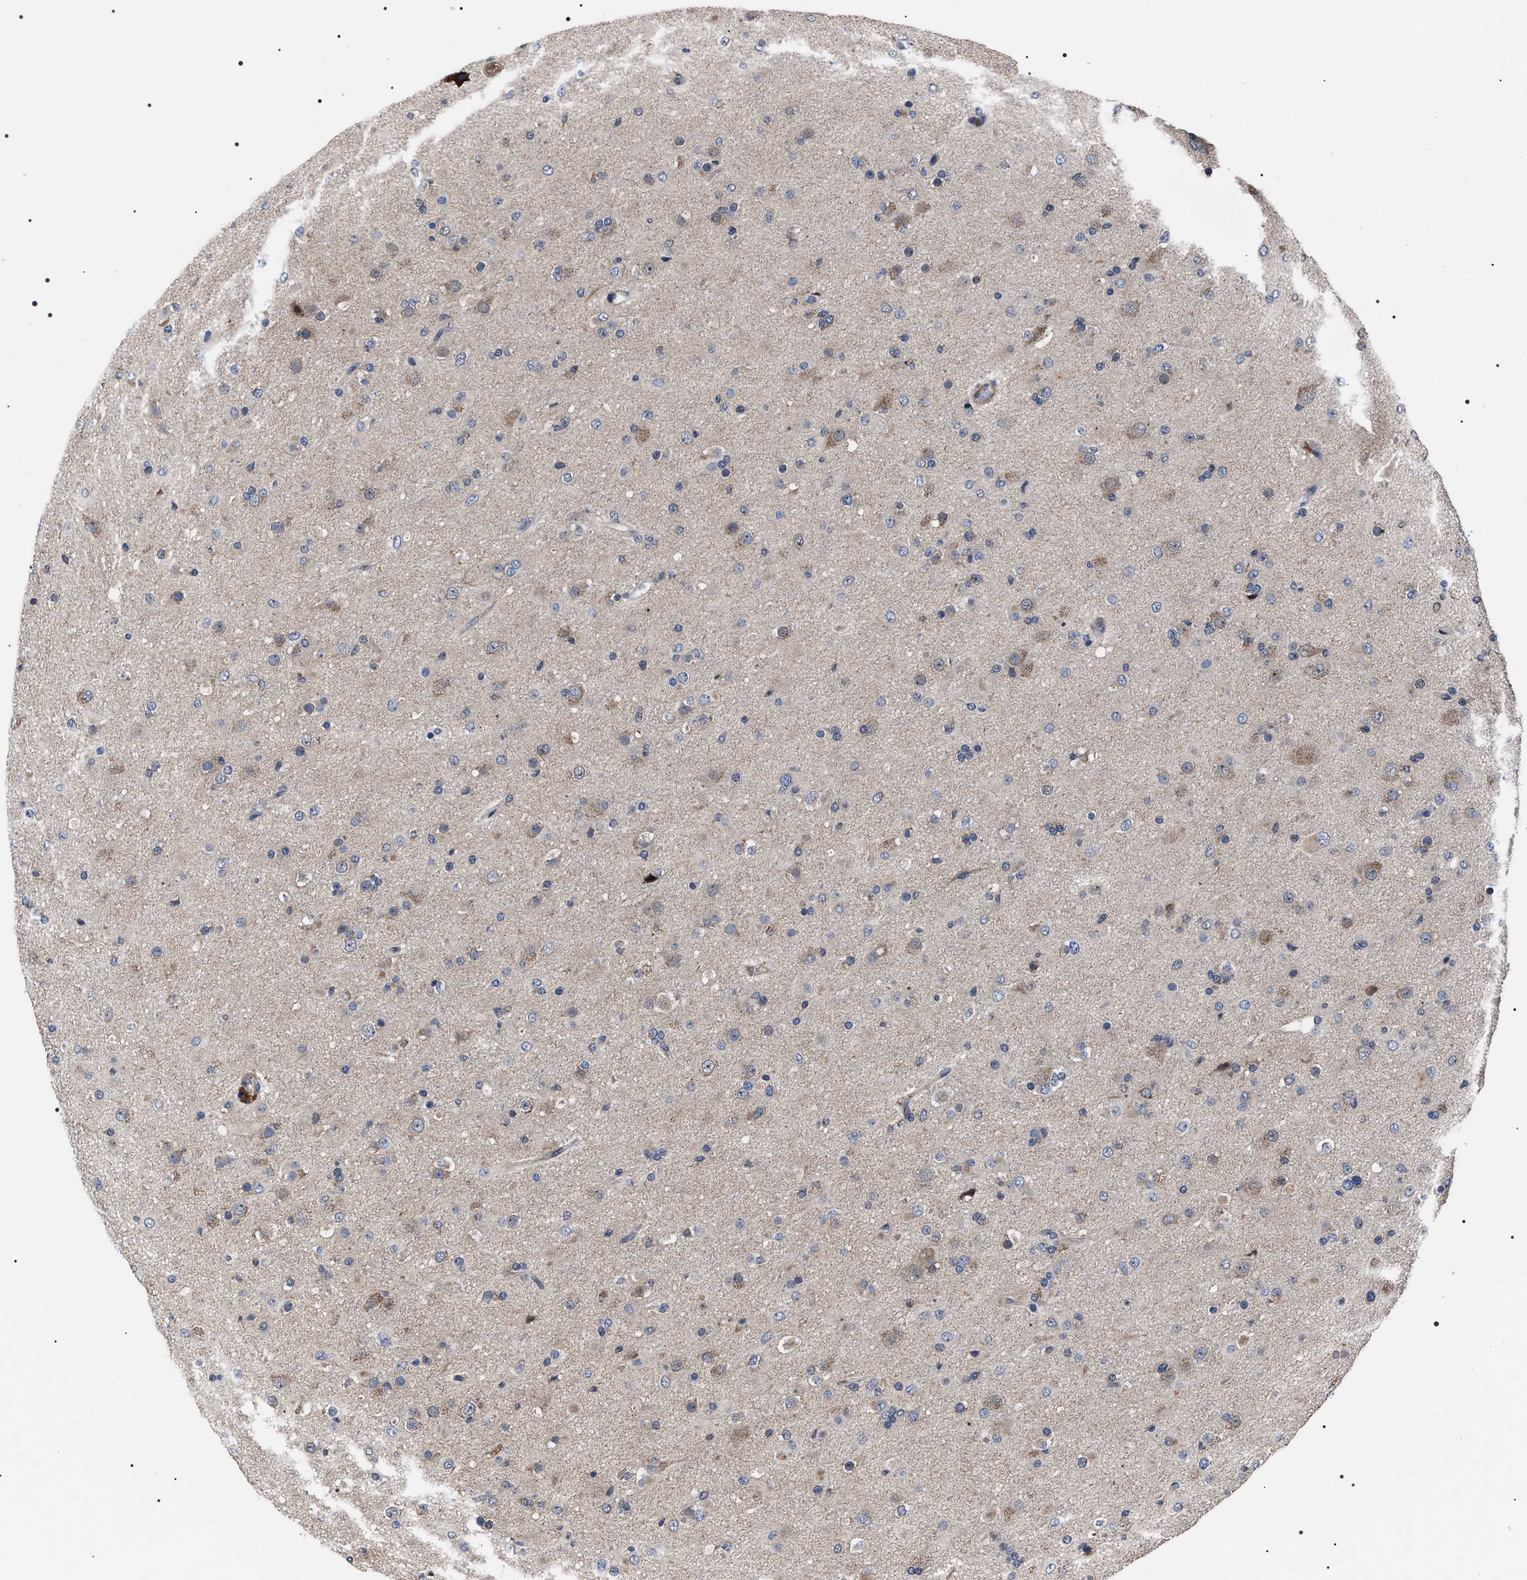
{"staining": {"intensity": "weak", "quantity": "<25%", "location": "cytoplasmic/membranous"}, "tissue": "glioma", "cell_type": "Tumor cells", "image_type": "cancer", "snomed": [{"axis": "morphology", "description": "Glioma, malignant, Low grade"}, {"axis": "topography", "description": "Brain"}], "caption": "The micrograph exhibits no staining of tumor cells in glioma.", "gene": "MIS18A", "patient": {"sex": "male", "age": 65}}